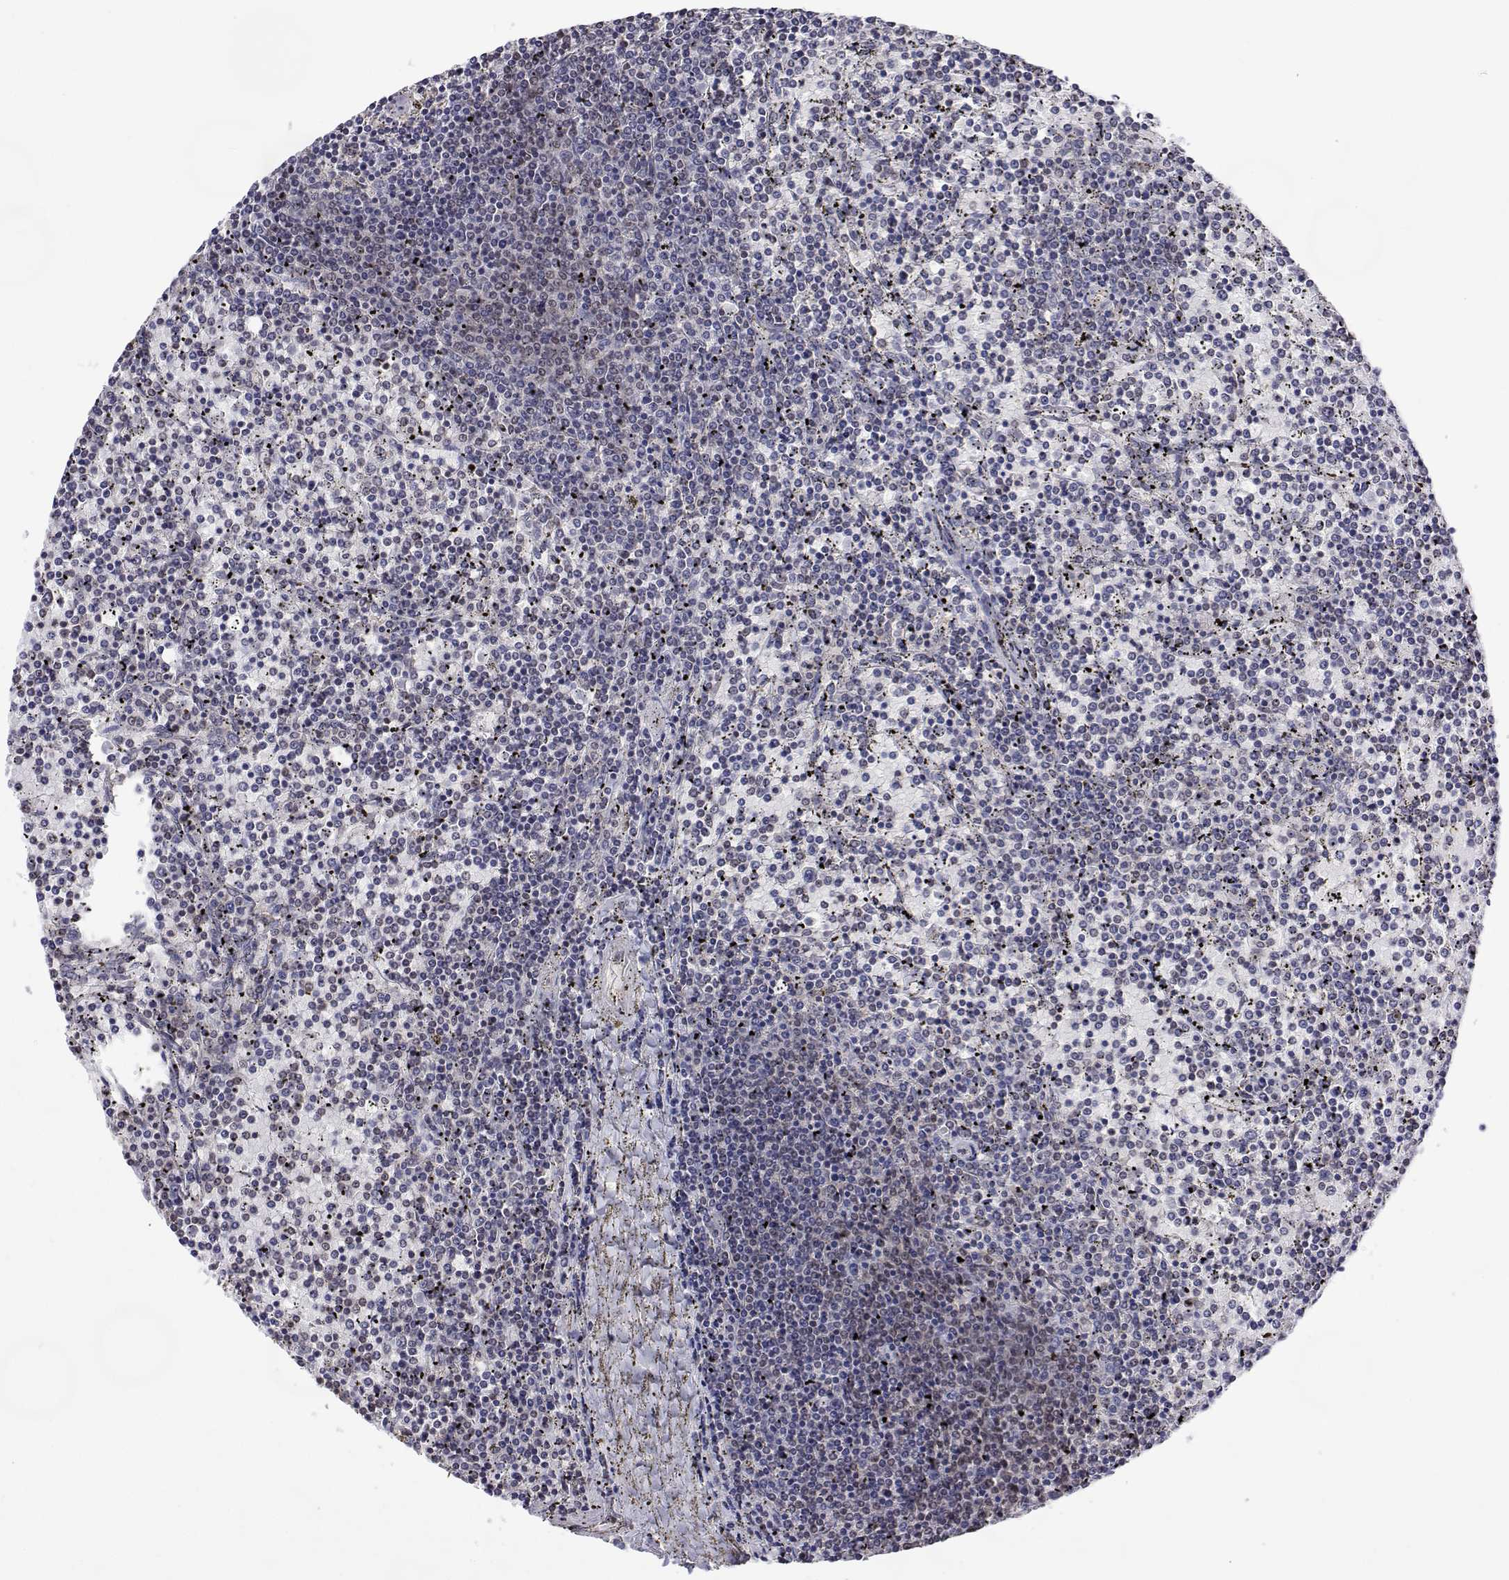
{"staining": {"intensity": "negative", "quantity": "none", "location": "none"}, "tissue": "lymphoma", "cell_type": "Tumor cells", "image_type": "cancer", "snomed": [{"axis": "morphology", "description": "Malignant lymphoma, non-Hodgkin's type, Low grade"}, {"axis": "topography", "description": "Spleen"}], "caption": "Malignant lymphoma, non-Hodgkin's type (low-grade) stained for a protein using immunohistochemistry (IHC) exhibits no expression tumor cells.", "gene": "NHP2", "patient": {"sex": "female", "age": 77}}